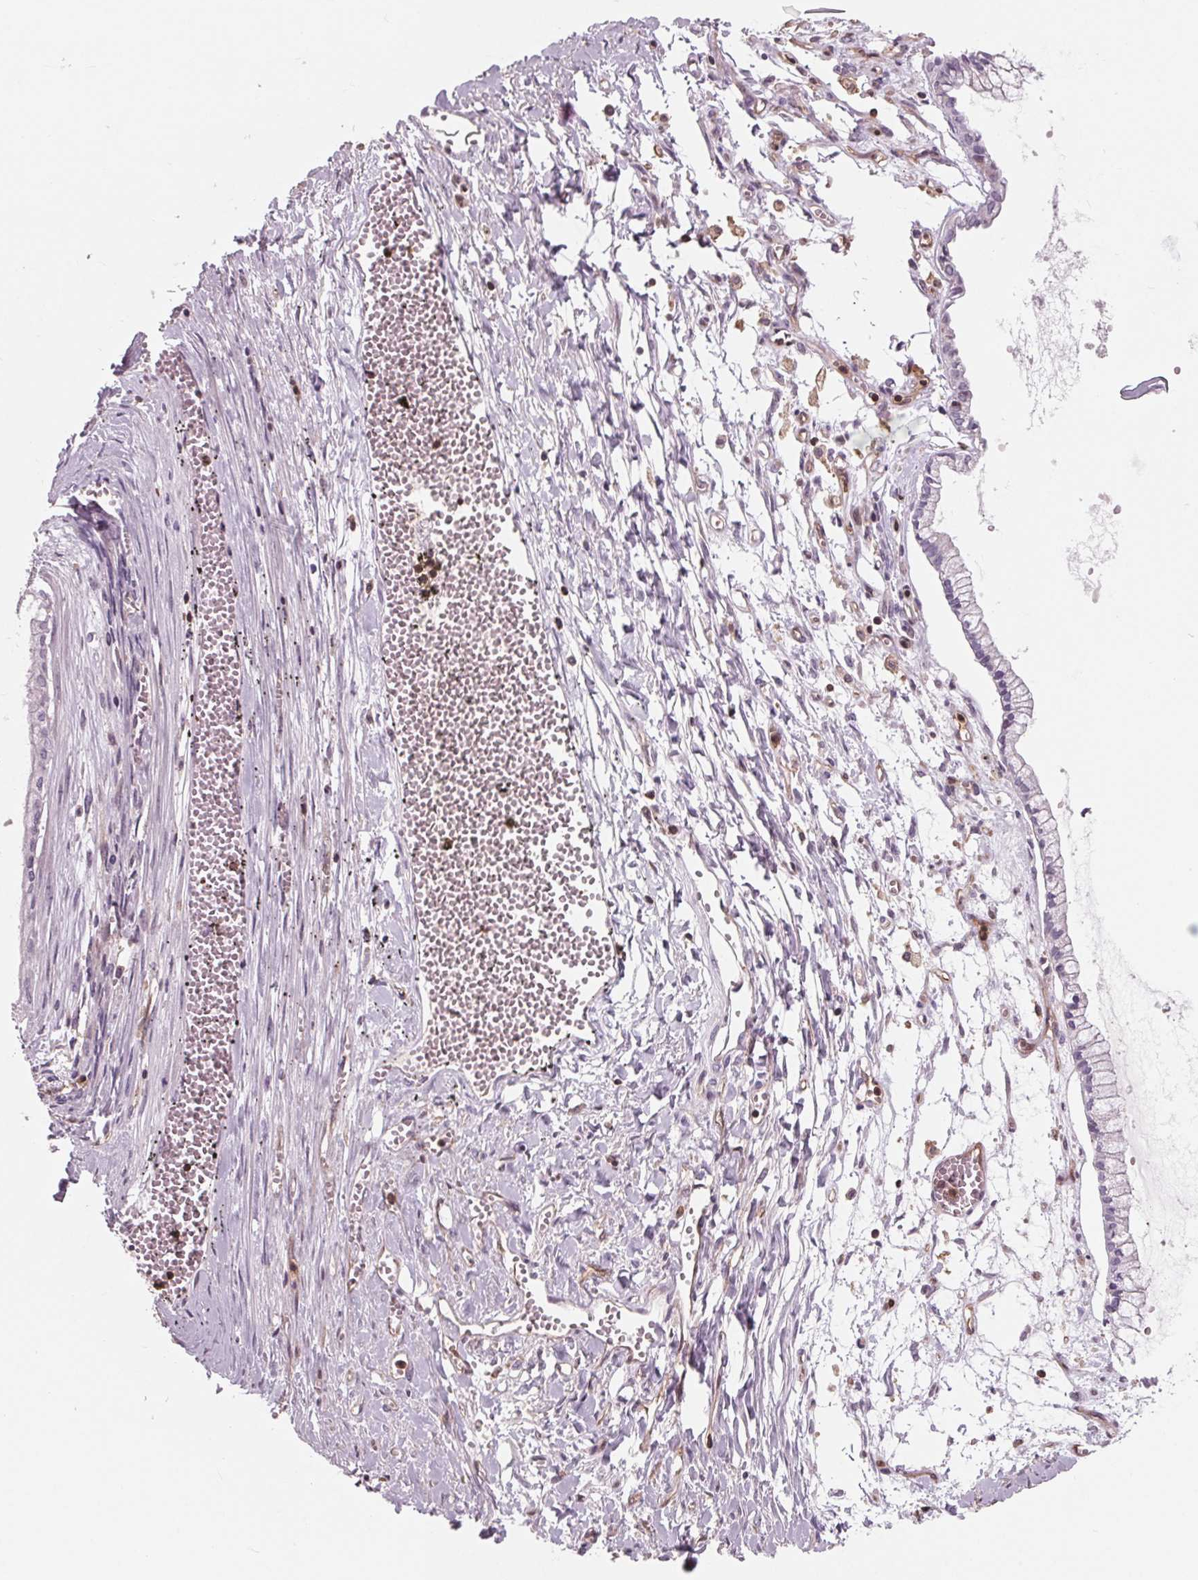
{"staining": {"intensity": "negative", "quantity": "none", "location": "none"}, "tissue": "ovarian cancer", "cell_type": "Tumor cells", "image_type": "cancer", "snomed": [{"axis": "morphology", "description": "Cystadenocarcinoma, mucinous, NOS"}, {"axis": "topography", "description": "Ovary"}], "caption": "This is an IHC image of mucinous cystadenocarcinoma (ovarian). There is no positivity in tumor cells.", "gene": "ARHGAP25", "patient": {"sex": "female", "age": 67}}